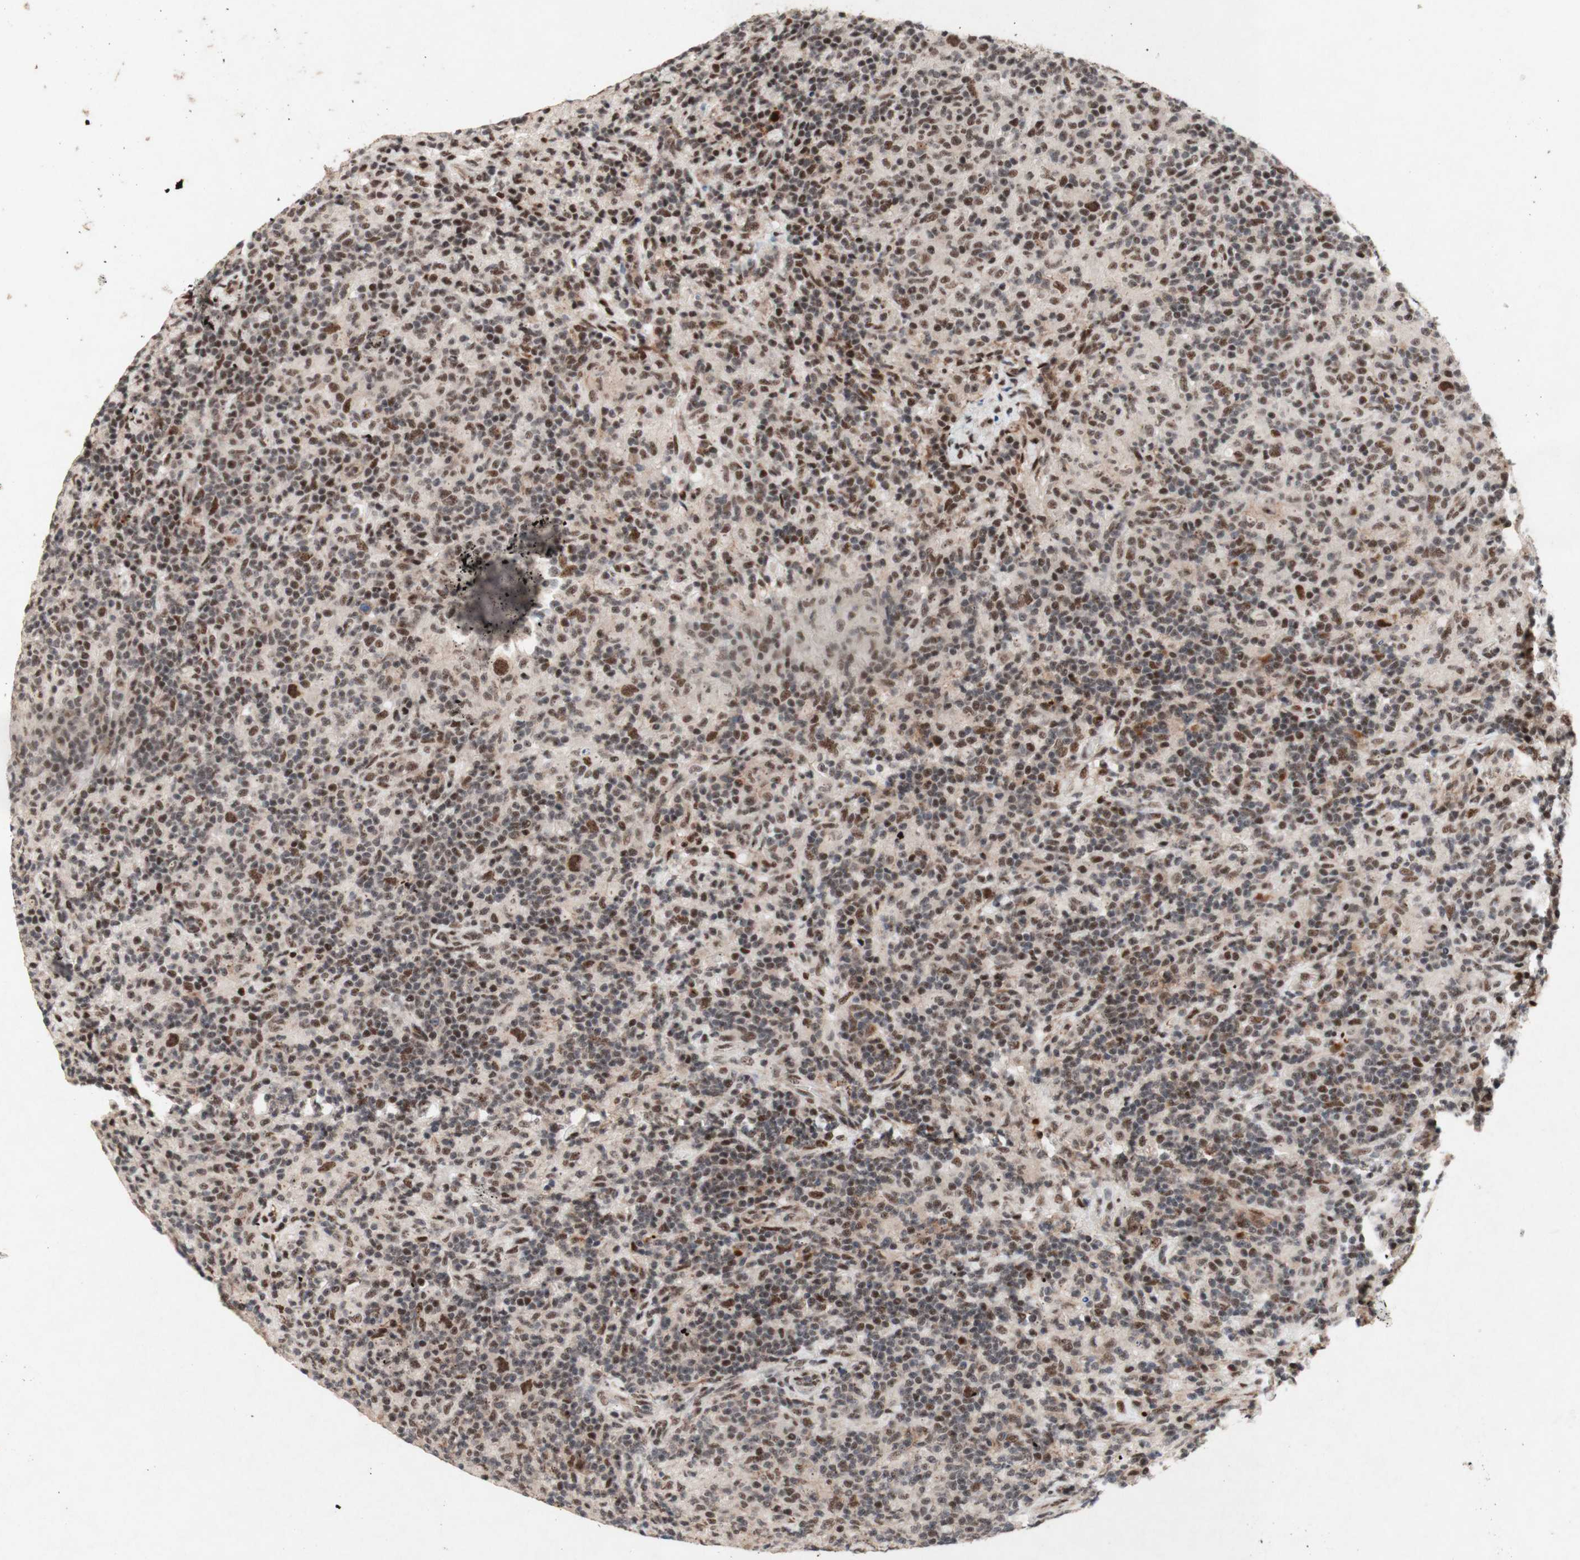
{"staining": {"intensity": "moderate", "quantity": ">75%", "location": "nuclear"}, "tissue": "lymphoma", "cell_type": "Tumor cells", "image_type": "cancer", "snomed": [{"axis": "morphology", "description": "Hodgkin's disease, NOS"}, {"axis": "topography", "description": "Lymph node"}], "caption": "Immunohistochemistry (DAB (3,3'-diaminobenzidine)) staining of Hodgkin's disease displays moderate nuclear protein expression in approximately >75% of tumor cells.", "gene": "TLE1", "patient": {"sex": "male", "age": 70}}